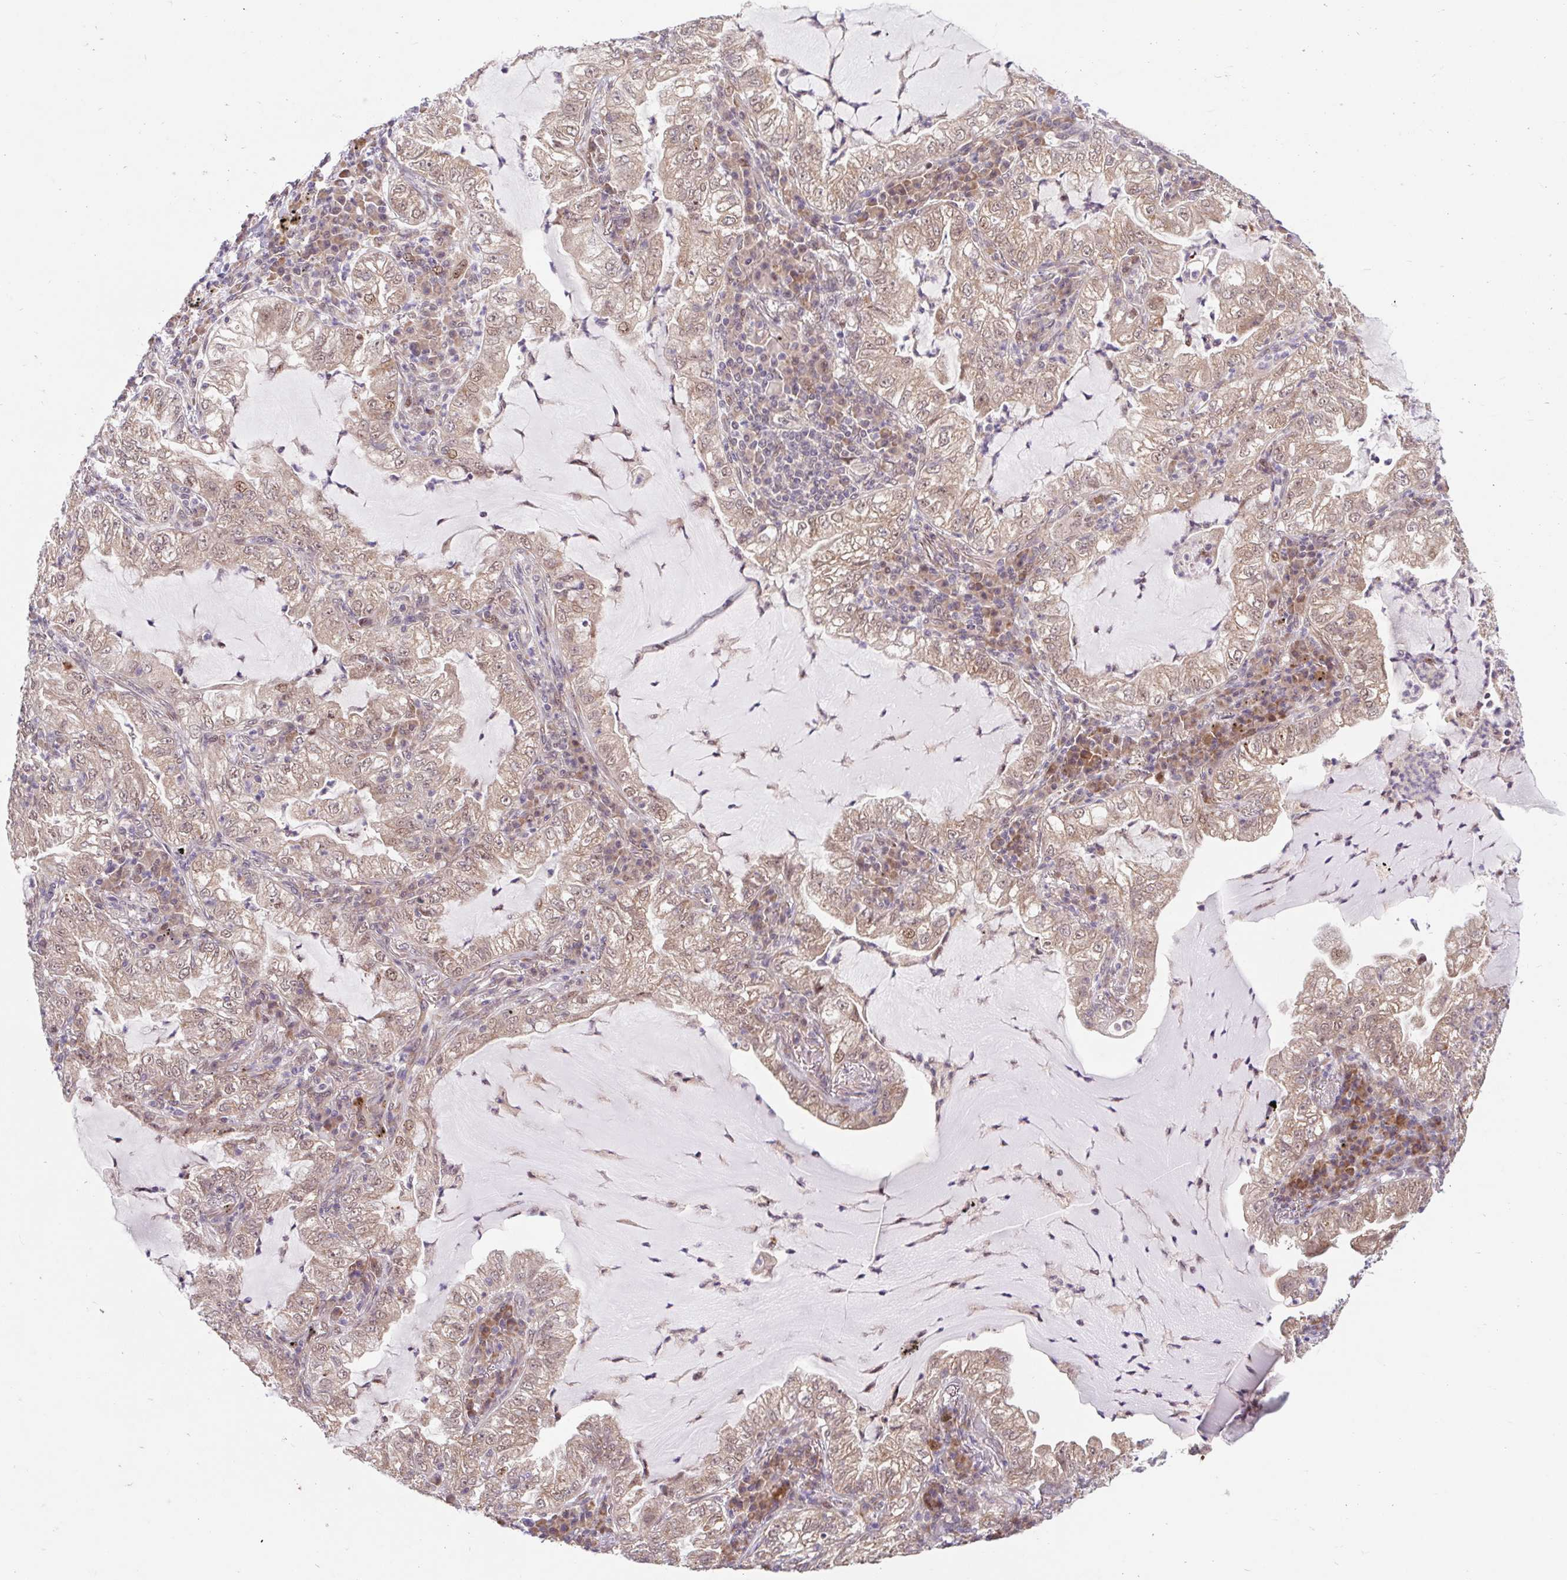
{"staining": {"intensity": "moderate", "quantity": ">75%", "location": "cytoplasmic/membranous,nuclear"}, "tissue": "lung cancer", "cell_type": "Tumor cells", "image_type": "cancer", "snomed": [{"axis": "morphology", "description": "Adenocarcinoma, NOS"}, {"axis": "topography", "description": "Lung"}], "caption": "The immunohistochemical stain shows moderate cytoplasmic/membranous and nuclear expression in tumor cells of lung adenocarcinoma tissue.", "gene": "HFE", "patient": {"sex": "female", "age": 73}}